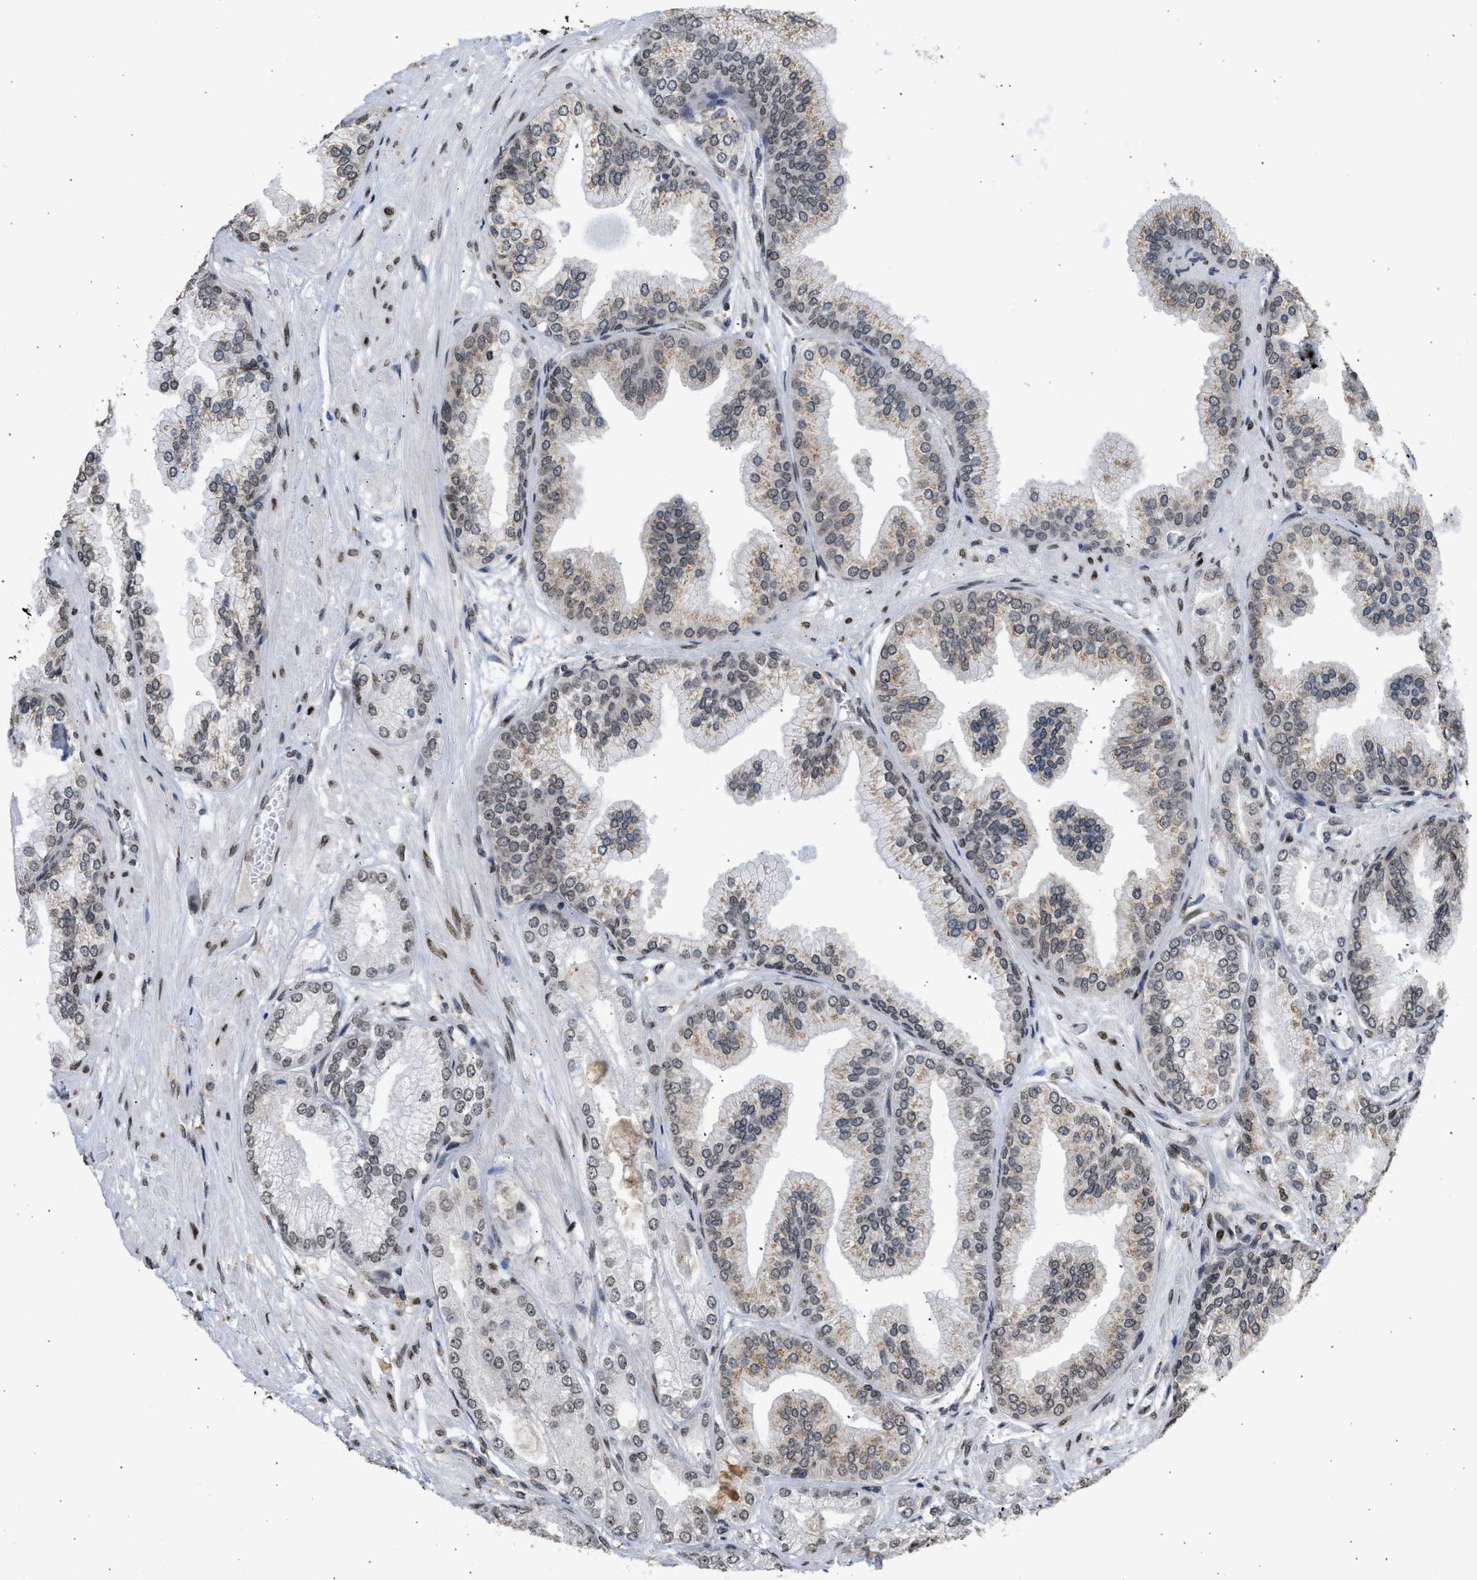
{"staining": {"intensity": "moderate", "quantity": "25%-75%", "location": "cytoplasmic/membranous"}, "tissue": "prostate cancer", "cell_type": "Tumor cells", "image_type": "cancer", "snomed": [{"axis": "morphology", "description": "Adenocarcinoma, Low grade"}, {"axis": "topography", "description": "Prostate"}], "caption": "Immunohistochemical staining of prostate cancer (adenocarcinoma (low-grade)) displays medium levels of moderate cytoplasmic/membranous expression in about 25%-75% of tumor cells. (brown staining indicates protein expression, while blue staining denotes nuclei).", "gene": "NUP35", "patient": {"sex": "male", "age": 52}}